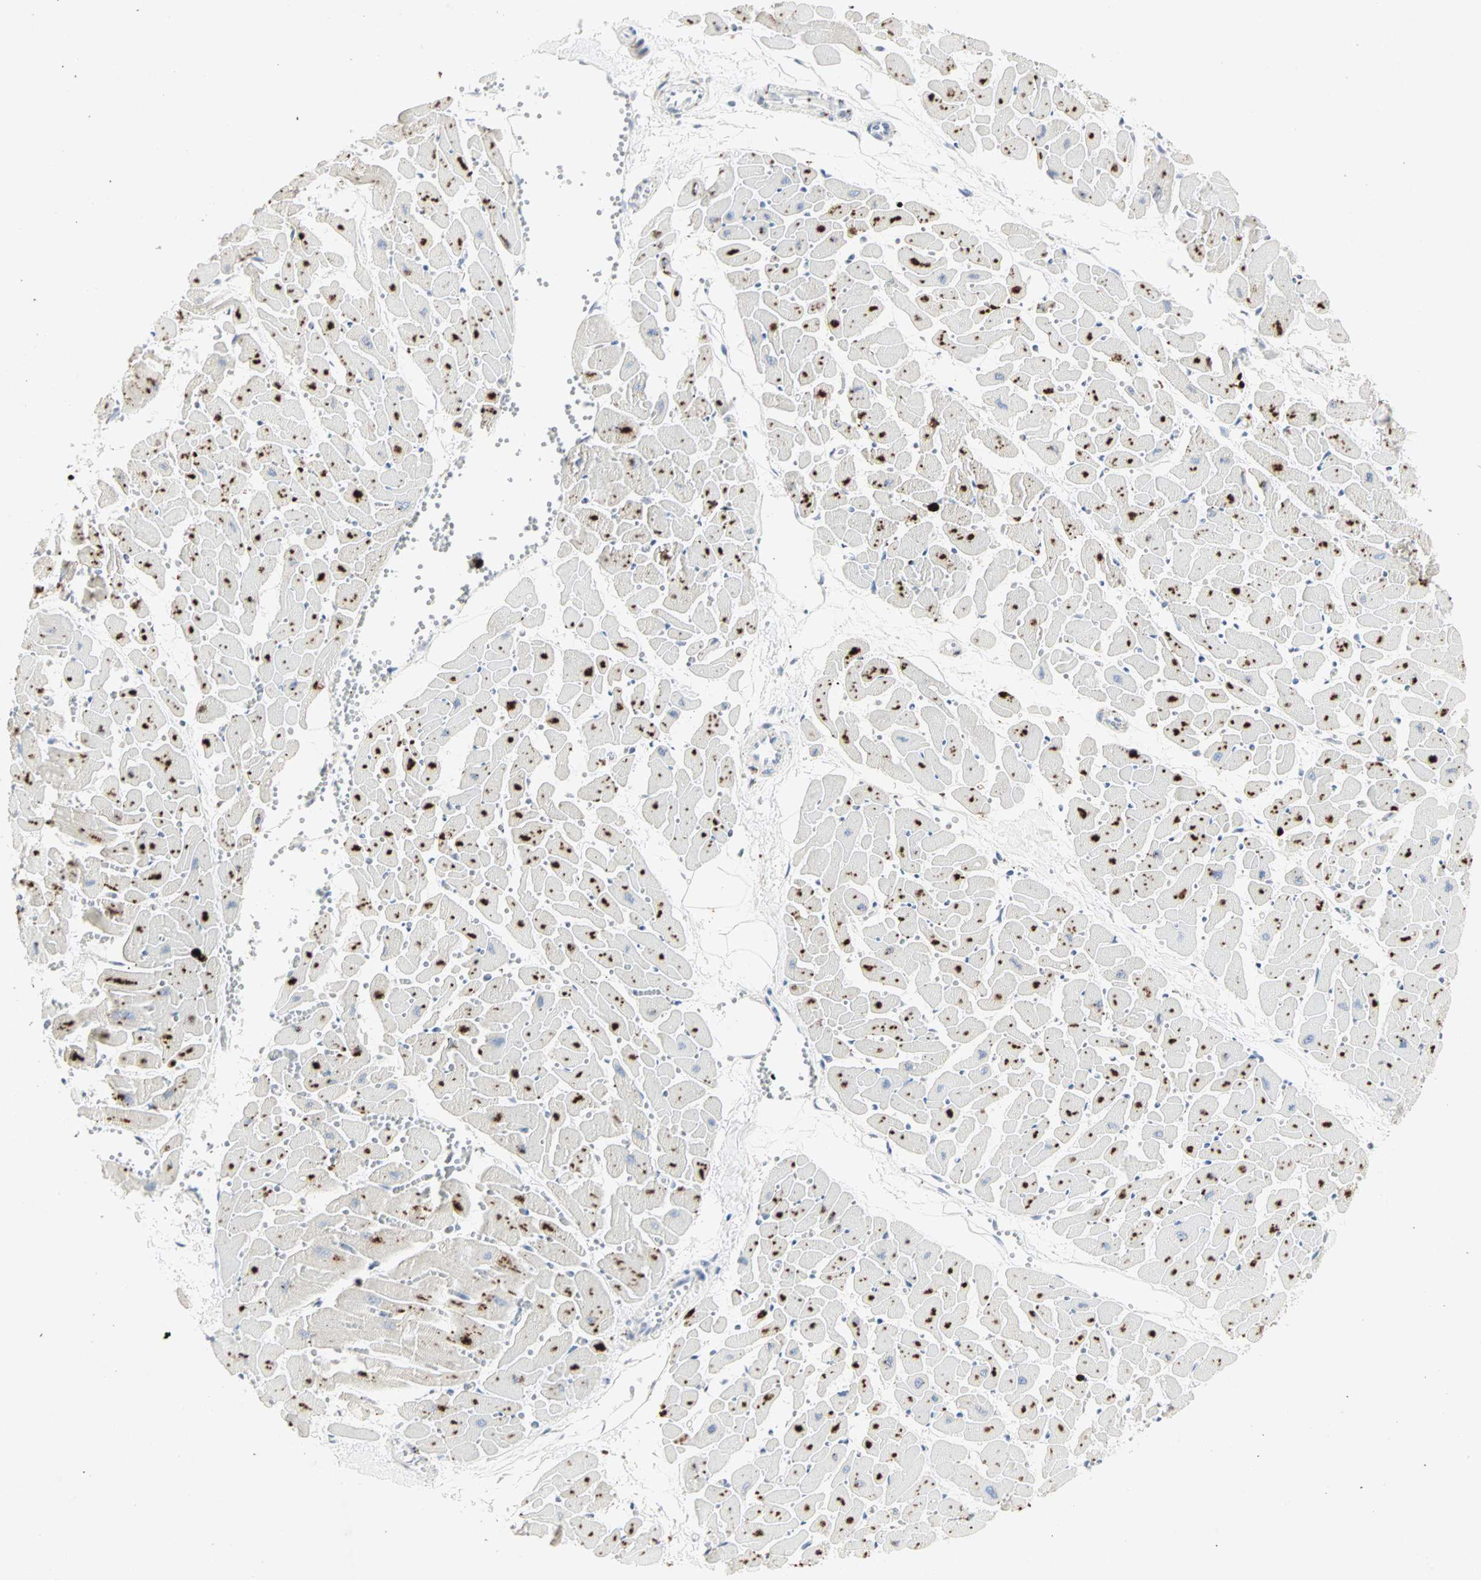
{"staining": {"intensity": "strong", "quantity": "25%-75%", "location": "cytoplasmic/membranous"}, "tissue": "heart muscle", "cell_type": "Cardiomyocytes", "image_type": "normal", "snomed": [{"axis": "morphology", "description": "Normal tissue, NOS"}, {"axis": "topography", "description": "Heart"}], "caption": "Heart muscle was stained to show a protein in brown. There is high levels of strong cytoplasmic/membranous staining in approximately 25%-75% of cardiomyocytes. (DAB (3,3'-diaminobenzidine) IHC with brightfield microscopy, high magnification).", "gene": "CEACAM6", "patient": {"sex": "female", "age": 19}}